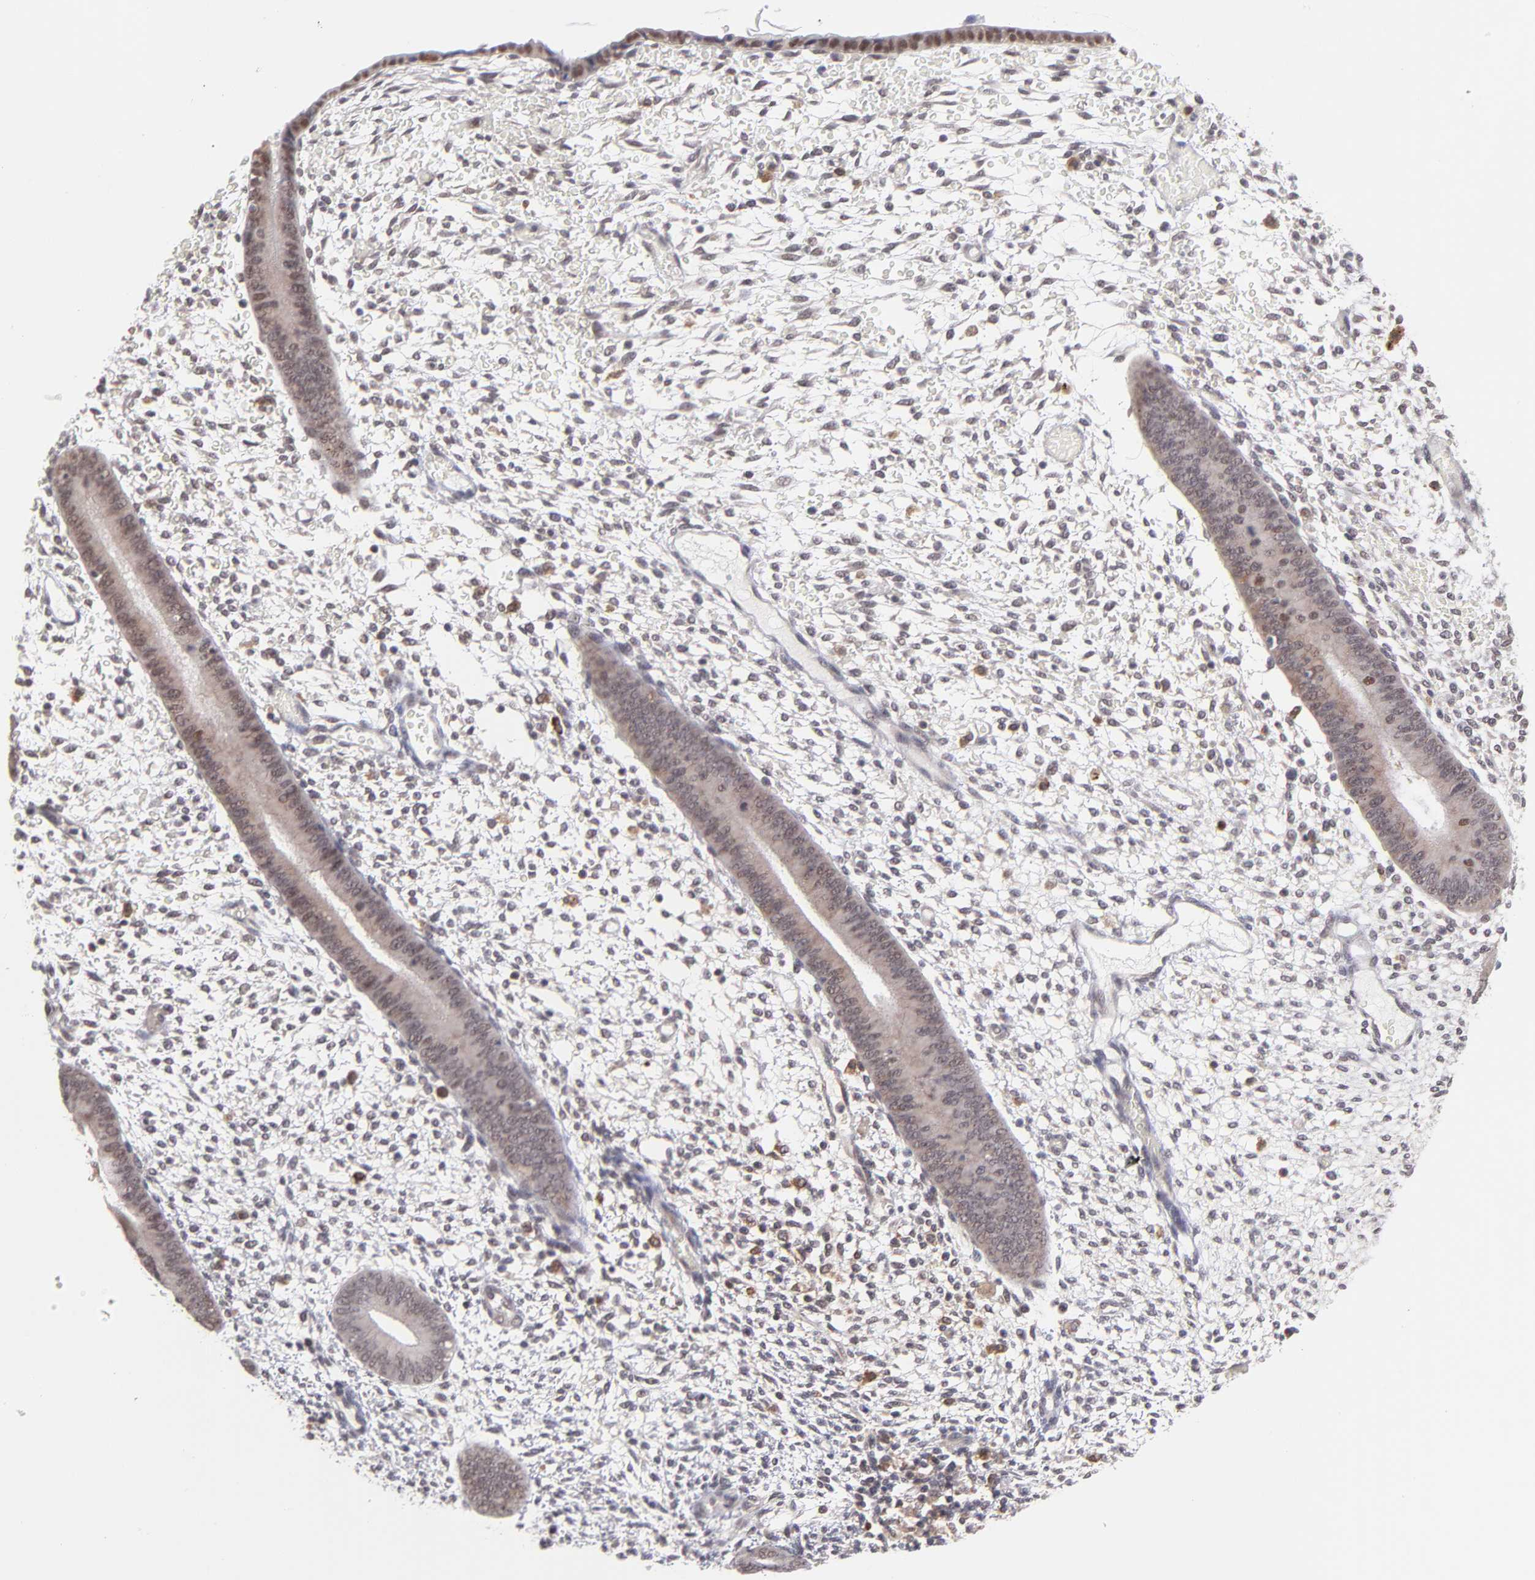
{"staining": {"intensity": "weak", "quantity": "<25%", "location": "nuclear"}, "tissue": "endometrium", "cell_type": "Cells in endometrial stroma", "image_type": "normal", "snomed": [{"axis": "morphology", "description": "Normal tissue, NOS"}, {"axis": "topography", "description": "Endometrium"}], "caption": "This is an immunohistochemistry micrograph of unremarkable endometrium. There is no expression in cells in endometrial stroma.", "gene": "OAS1", "patient": {"sex": "female", "age": 42}}